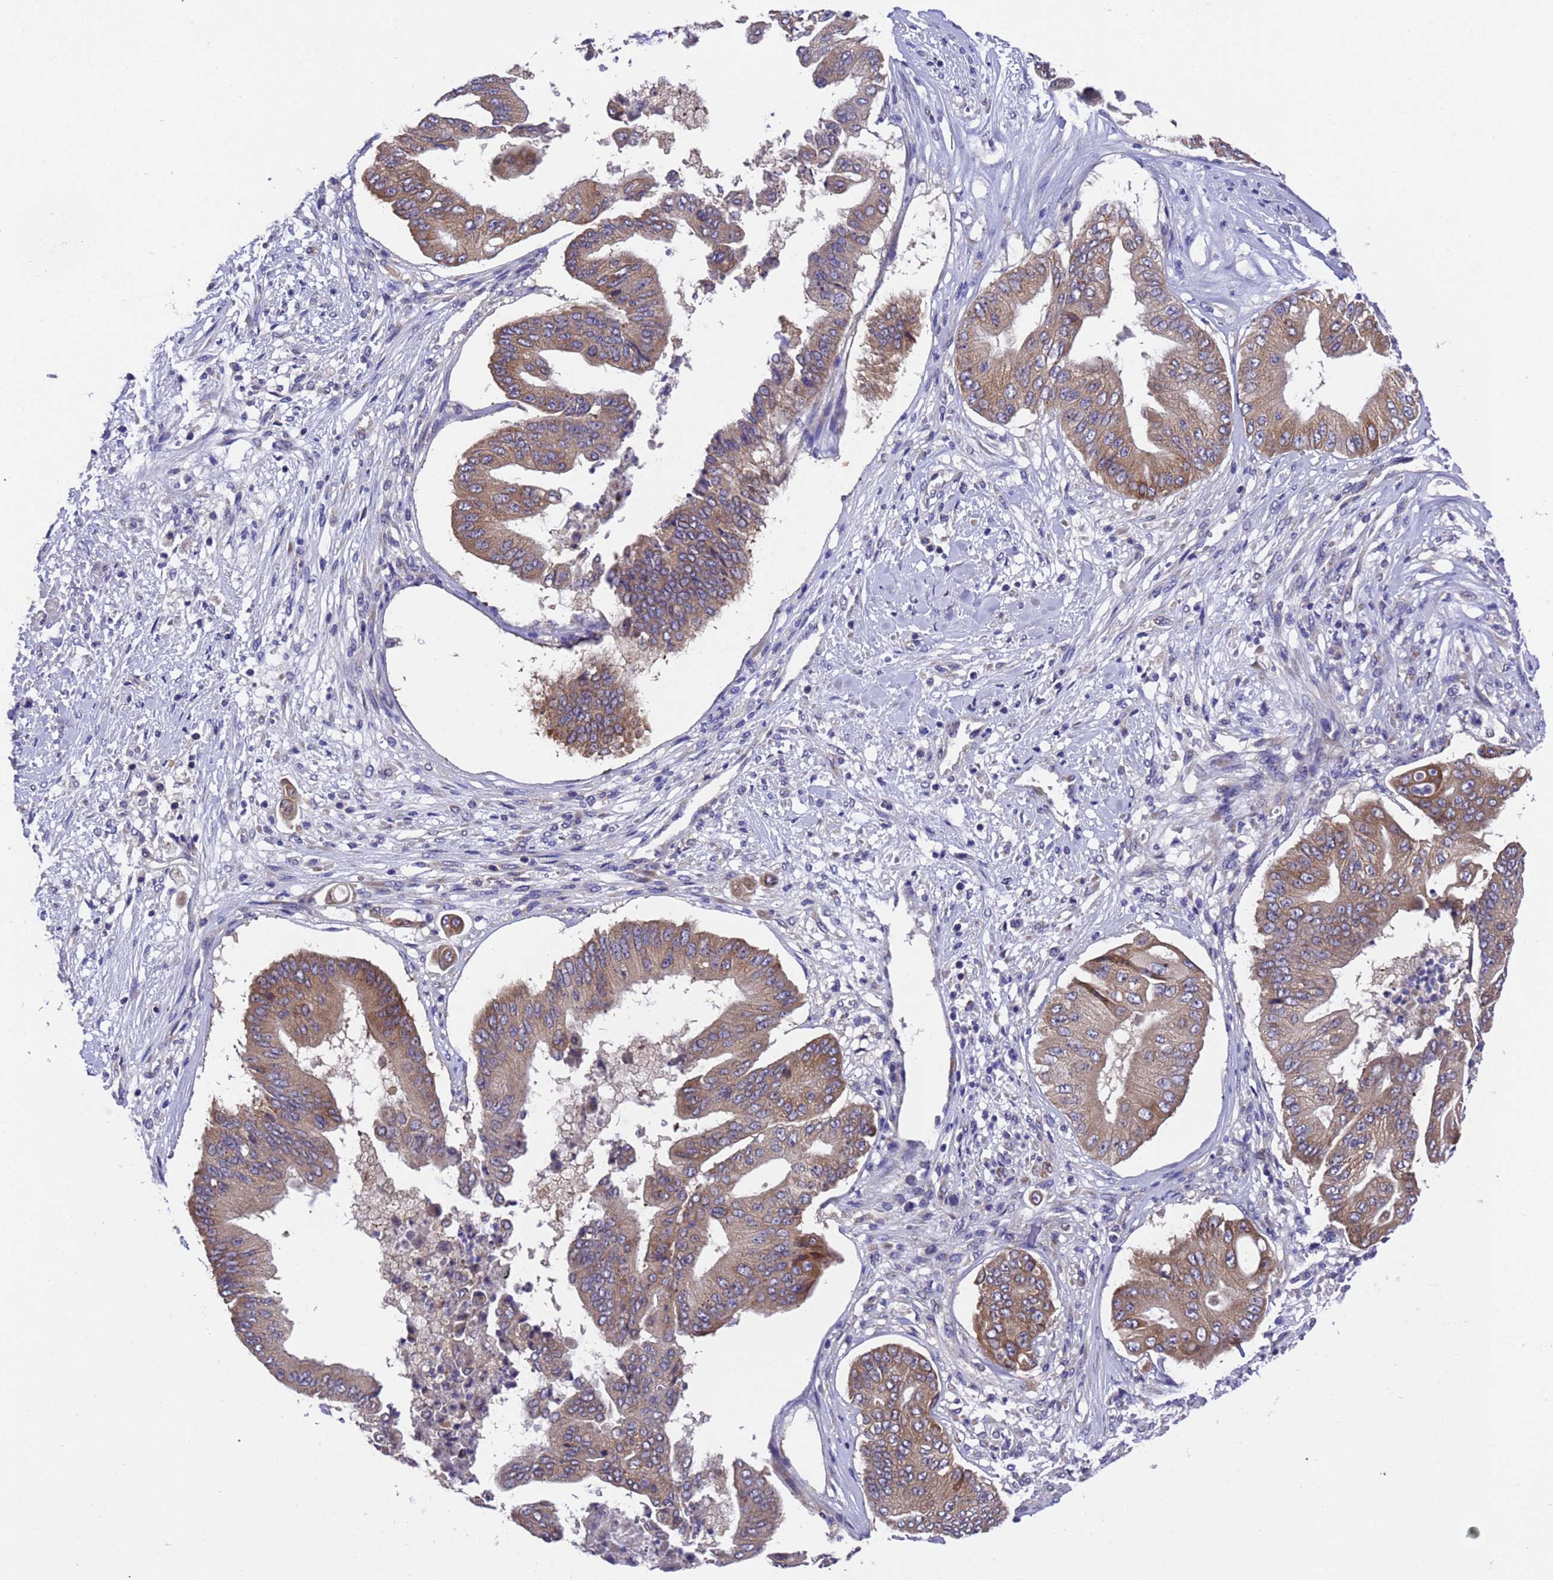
{"staining": {"intensity": "moderate", "quantity": ">75%", "location": "cytoplasmic/membranous"}, "tissue": "pancreatic cancer", "cell_type": "Tumor cells", "image_type": "cancer", "snomed": [{"axis": "morphology", "description": "Adenocarcinoma, NOS"}, {"axis": "topography", "description": "Pancreas"}], "caption": "Human pancreatic cancer stained for a protein (brown) displays moderate cytoplasmic/membranous positive expression in about >75% of tumor cells.", "gene": "DCAF12L2", "patient": {"sex": "female", "age": 77}}